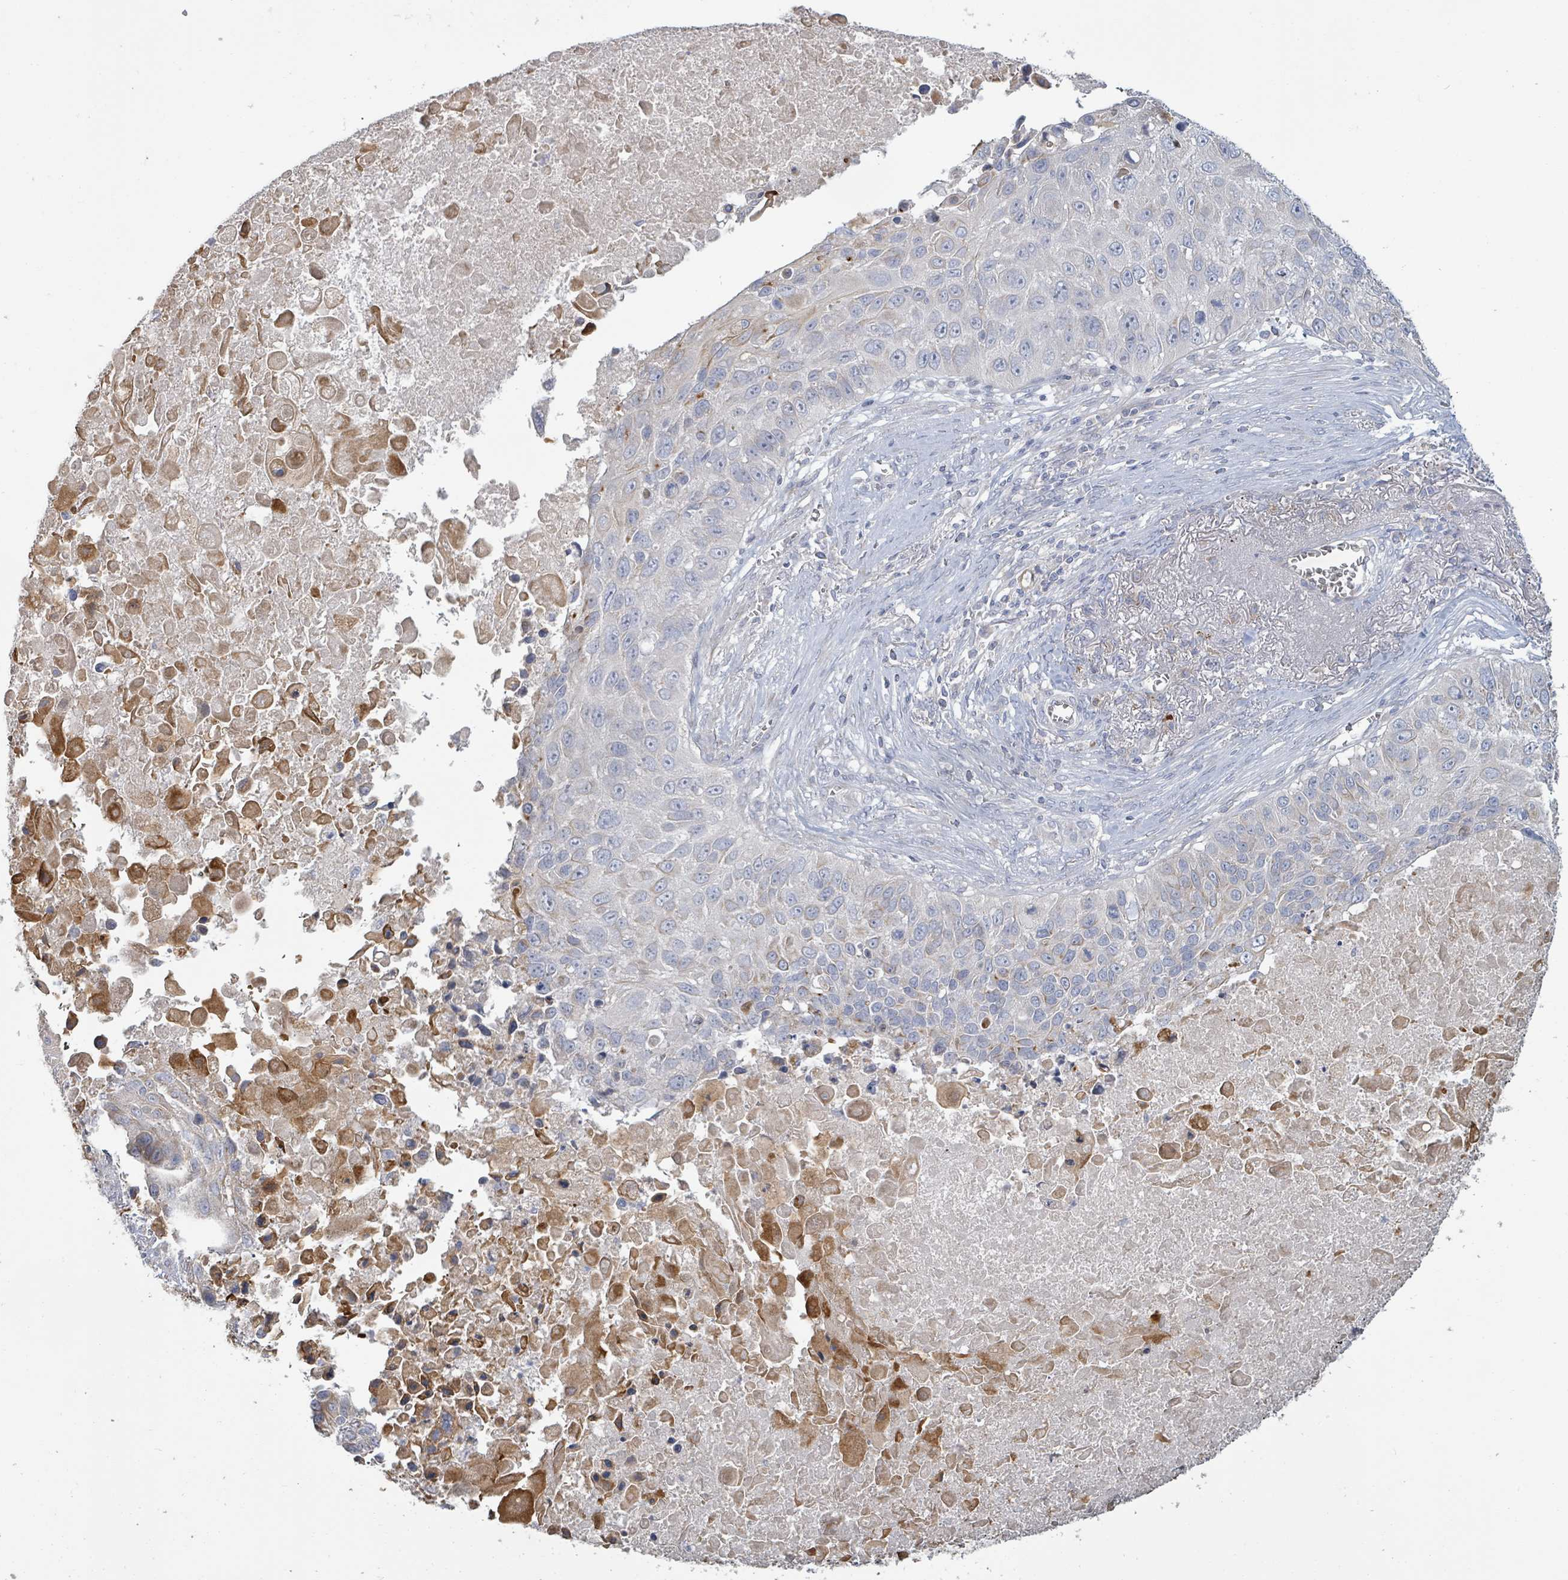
{"staining": {"intensity": "negative", "quantity": "none", "location": "none"}, "tissue": "lung cancer", "cell_type": "Tumor cells", "image_type": "cancer", "snomed": [{"axis": "morphology", "description": "Squamous cell carcinoma, NOS"}, {"axis": "topography", "description": "Lung"}], "caption": "Immunohistochemistry (IHC) histopathology image of lung squamous cell carcinoma stained for a protein (brown), which displays no staining in tumor cells.", "gene": "KCNS2", "patient": {"sex": "male", "age": 66}}